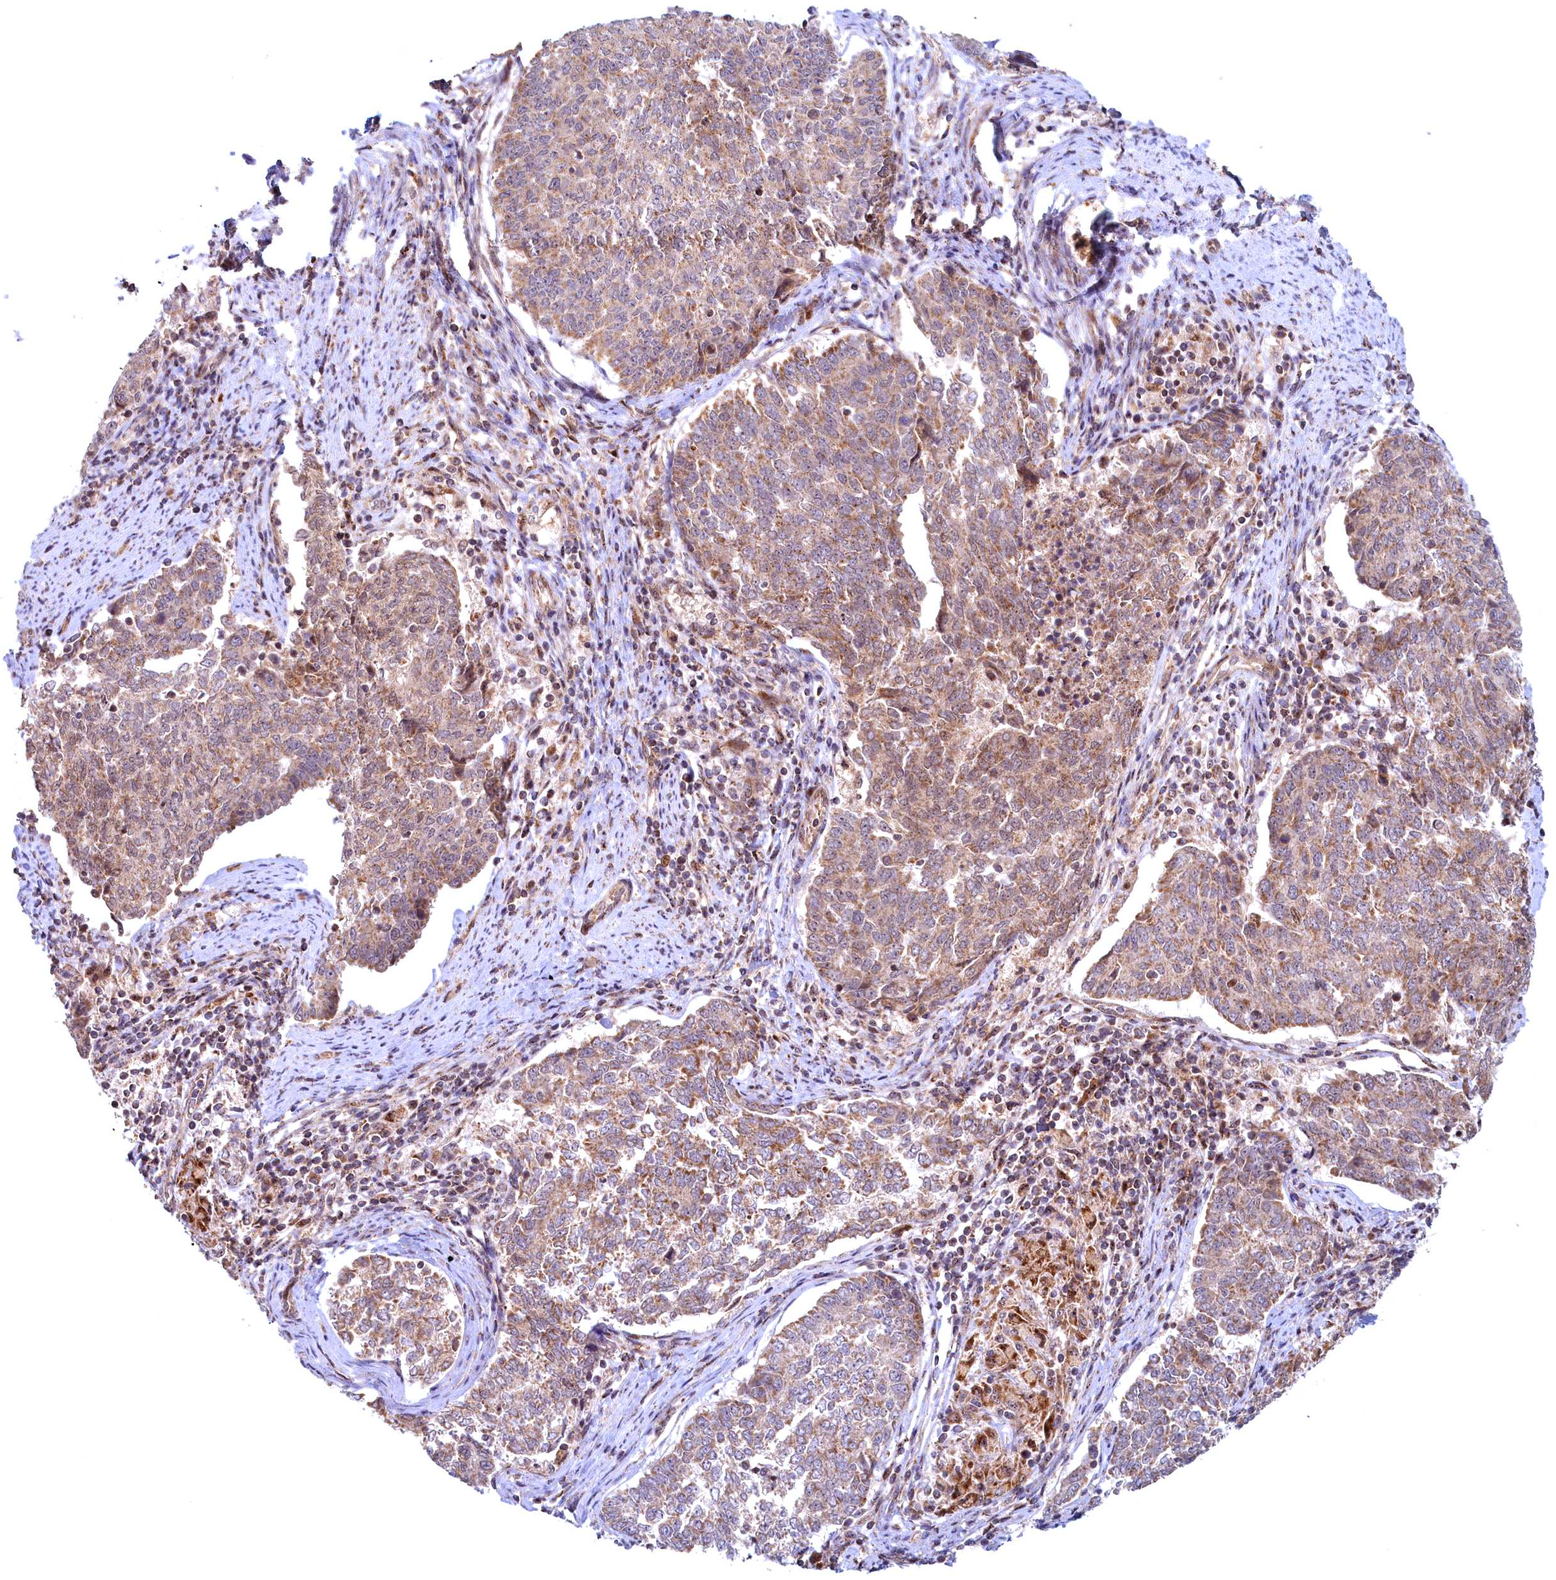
{"staining": {"intensity": "moderate", "quantity": ">75%", "location": "cytoplasmic/membranous"}, "tissue": "endometrial cancer", "cell_type": "Tumor cells", "image_type": "cancer", "snomed": [{"axis": "morphology", "description": "Adenocarcinoma, NOS"}, {"axis": "topography", "description": "Endometrium"}], "caption": "Moderate cytoplasmic/membranous expression for a protein is seen in approximately >75% of tumor cells of endometrial cancer using immunohistochemistry (IHC).", "gene": "PLA2G10", "patient": {"sex": "female", "age": 80}}